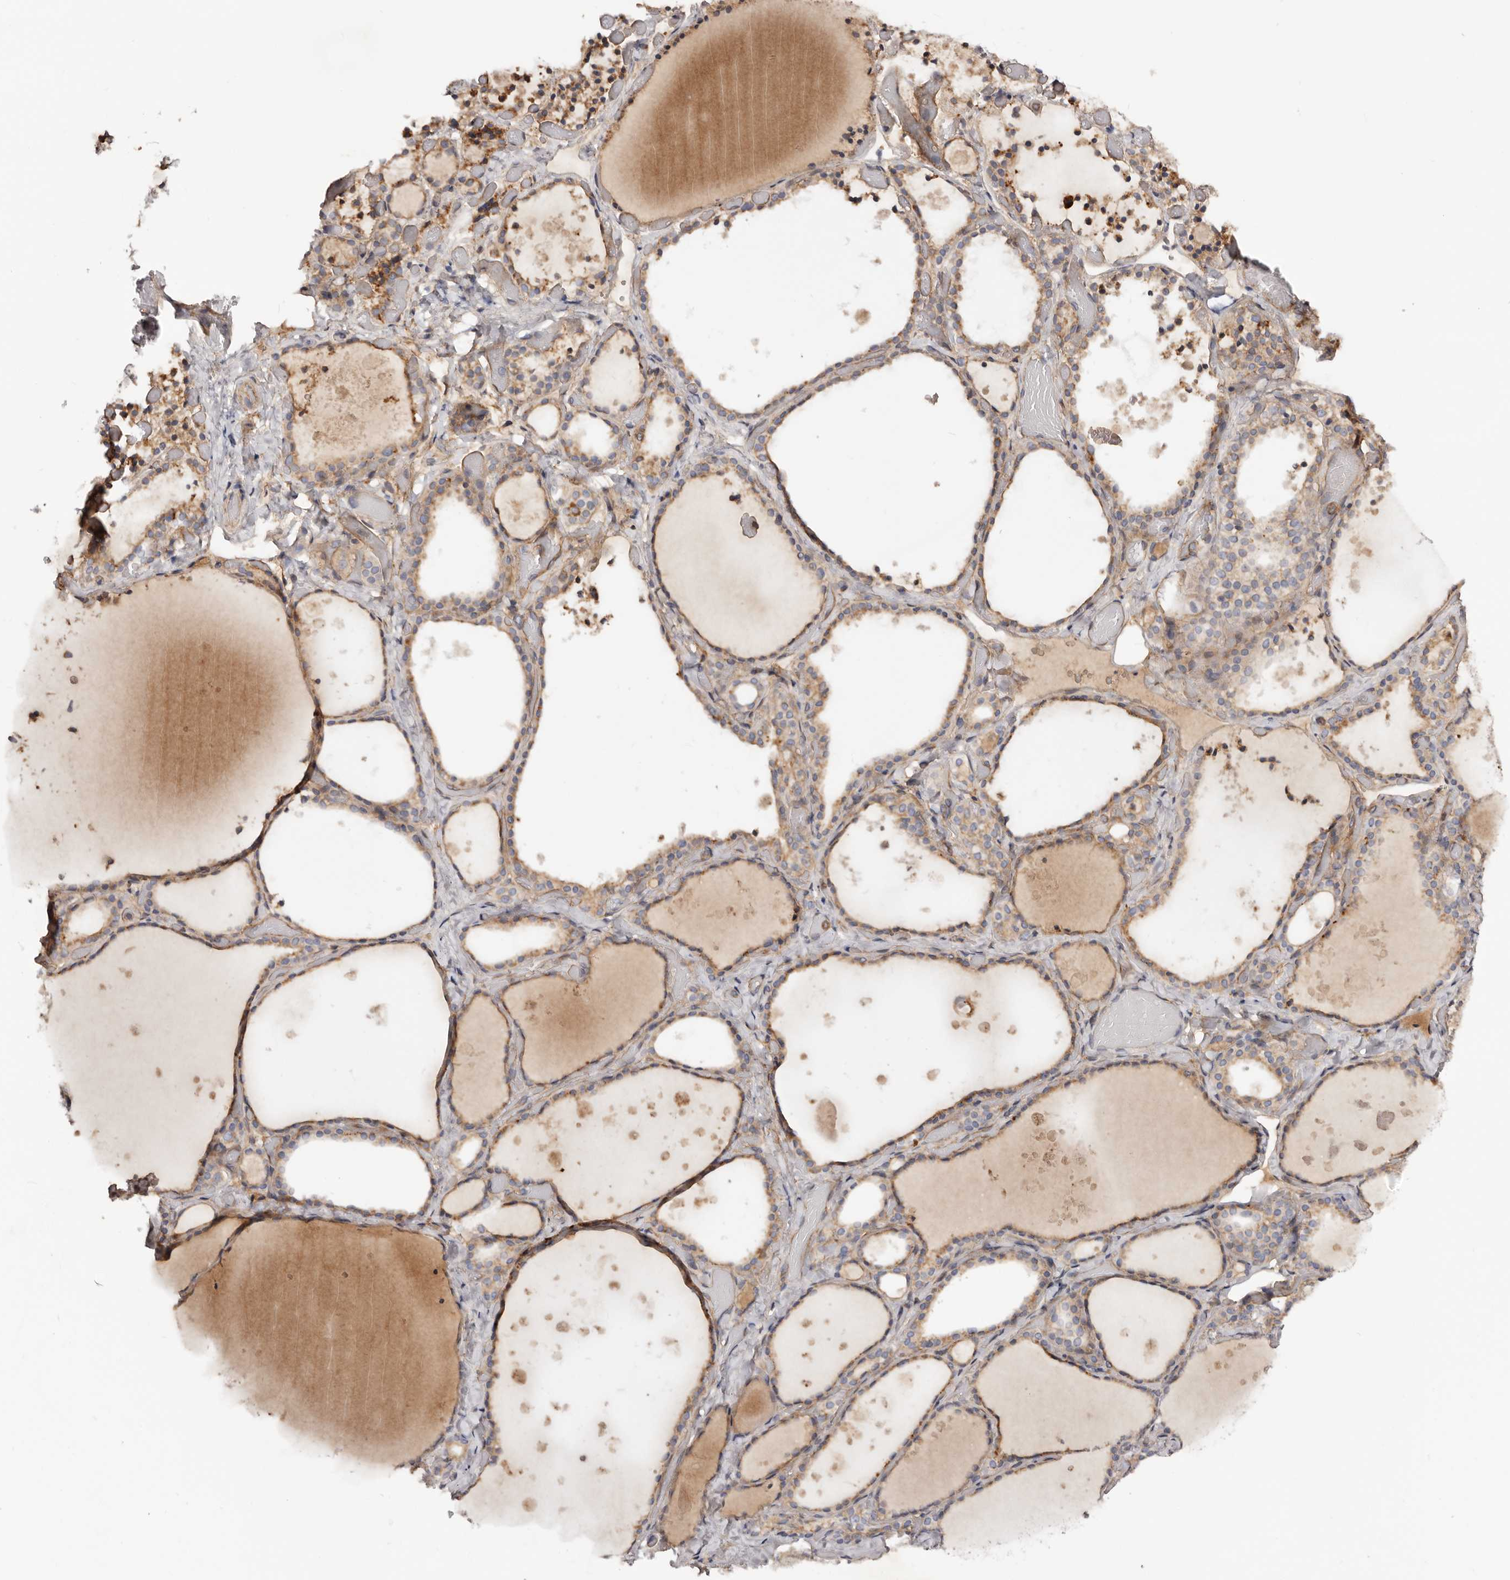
{"staining": {"intensity": "moderate", "quantity": ">75%", "location": "cytoplasmic/membranous"}, "tissue": "thyroid gland", "cell_type": "Glandular cells", "image_type": "normal", "snomed": [{"axis": "morphology", "description": "Normal tissue, NOS"}, {"axis": "topography", "description": "Thyroid gland"}], "caption": "Immunohistochemistry of unremarkable human thyroid gland shows medium levels of moderate cytoplasmic/membranous positivity in about >75% of glandular cells.", "gene": "DMRT2", "patient": {"sex": "female", "age": 44}}